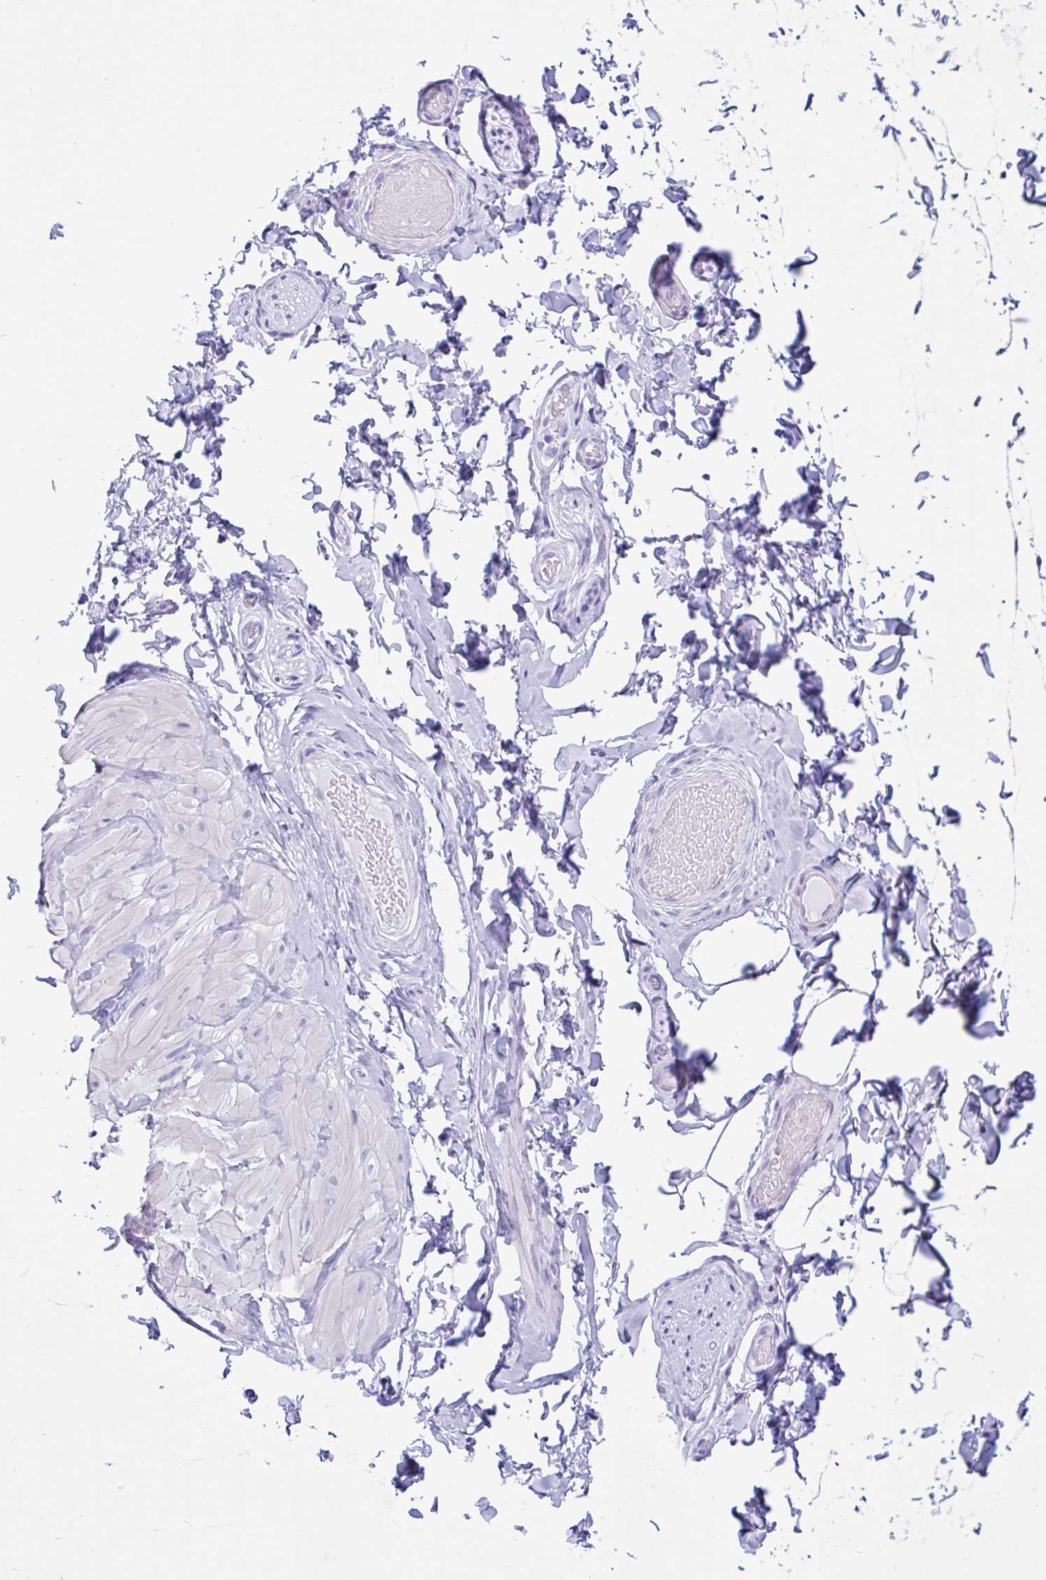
{"staining": {"intensity": "negative", "quantity": "none", "location": "none"}, "tissue": "adipose tissue", "cell_type": "Adipocytes", "image_type": "normal", "snomed": [{"axis": "morphology", "description": "Normal tissue, NOS"}, {"axis": "topography", "description": "Soft tissue"}, {"axis": "topography", "description": "Adipose tissue"}, {"axis": "topography", "description": "Vascular tissue"}, {"axis": "topography", "description": "Peripheral nerve tissue"}], "caption": "IHC of normal human adipose tissue shows no staining in adipocytes. (DAB (3,3'-diaminobenzidine) IHC visualized using brightfield microscopy, high magnification).", "gene": "IAPP", "patient": {"sex": "male", "age": 29}}